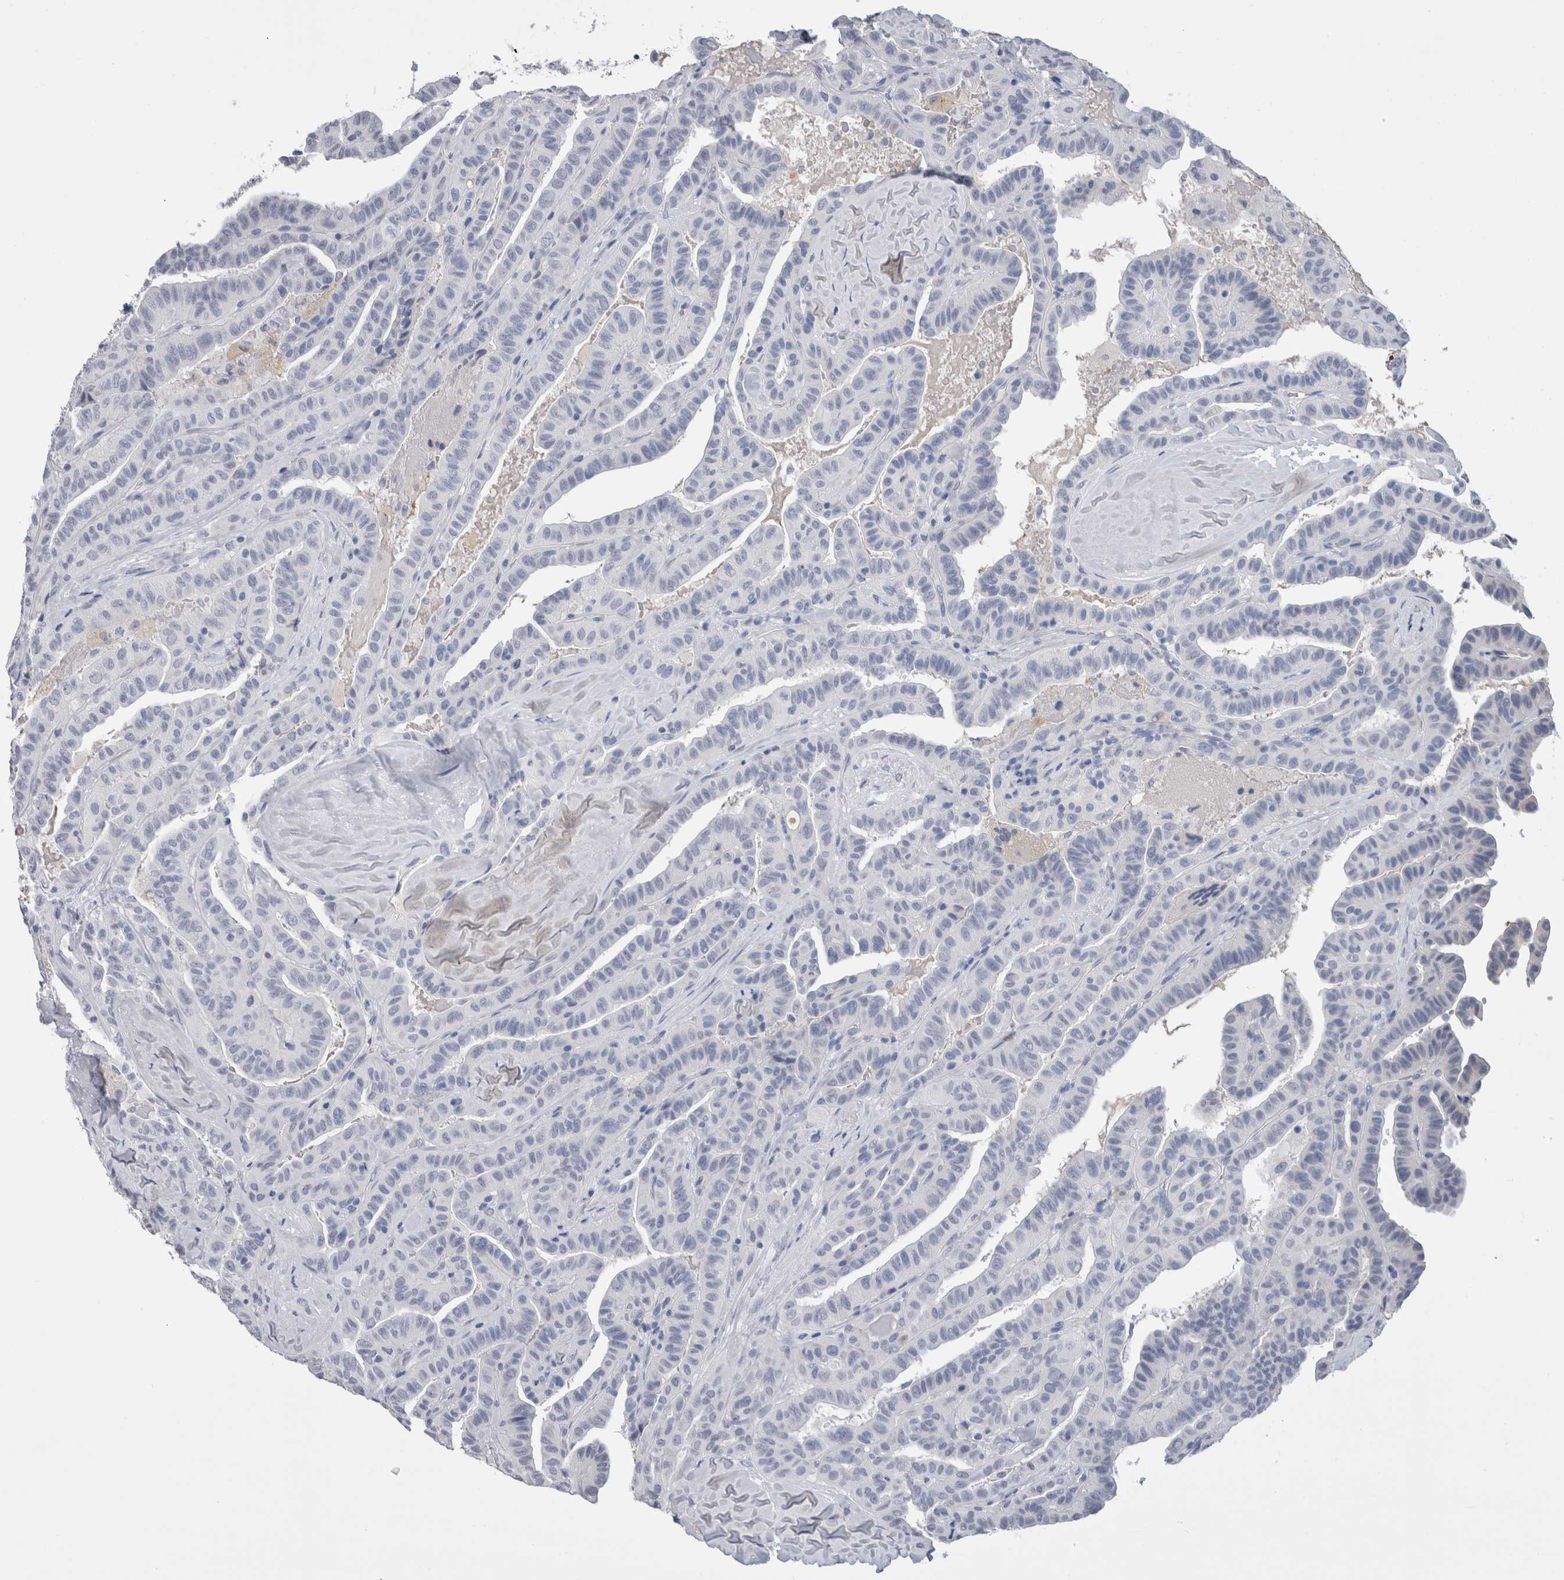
{"staining": {"intensity": "negative", "quantity": "none", "location": "none"}, "tissue": "thyroid cancer", "cell_type": "Tumor cells", "image_type": "cancer", "snomed": [{"axis": "morphology", "description": "Papillary adenocarcinoma, NOS"}, {"axis": "topography", "description": "Thyroid gland"}], "caption": "Tumor cells show no significant positivity in thyroid papillary adenocarcinoma. (Stains: DAB (3,3'-diaminobenzidine) IHC with hematoxylin counter stain, Microscopy: brightfield microscopy at high magnification).", "gene": "FABP4", "patient": {"sex": "male", "age": 77}}